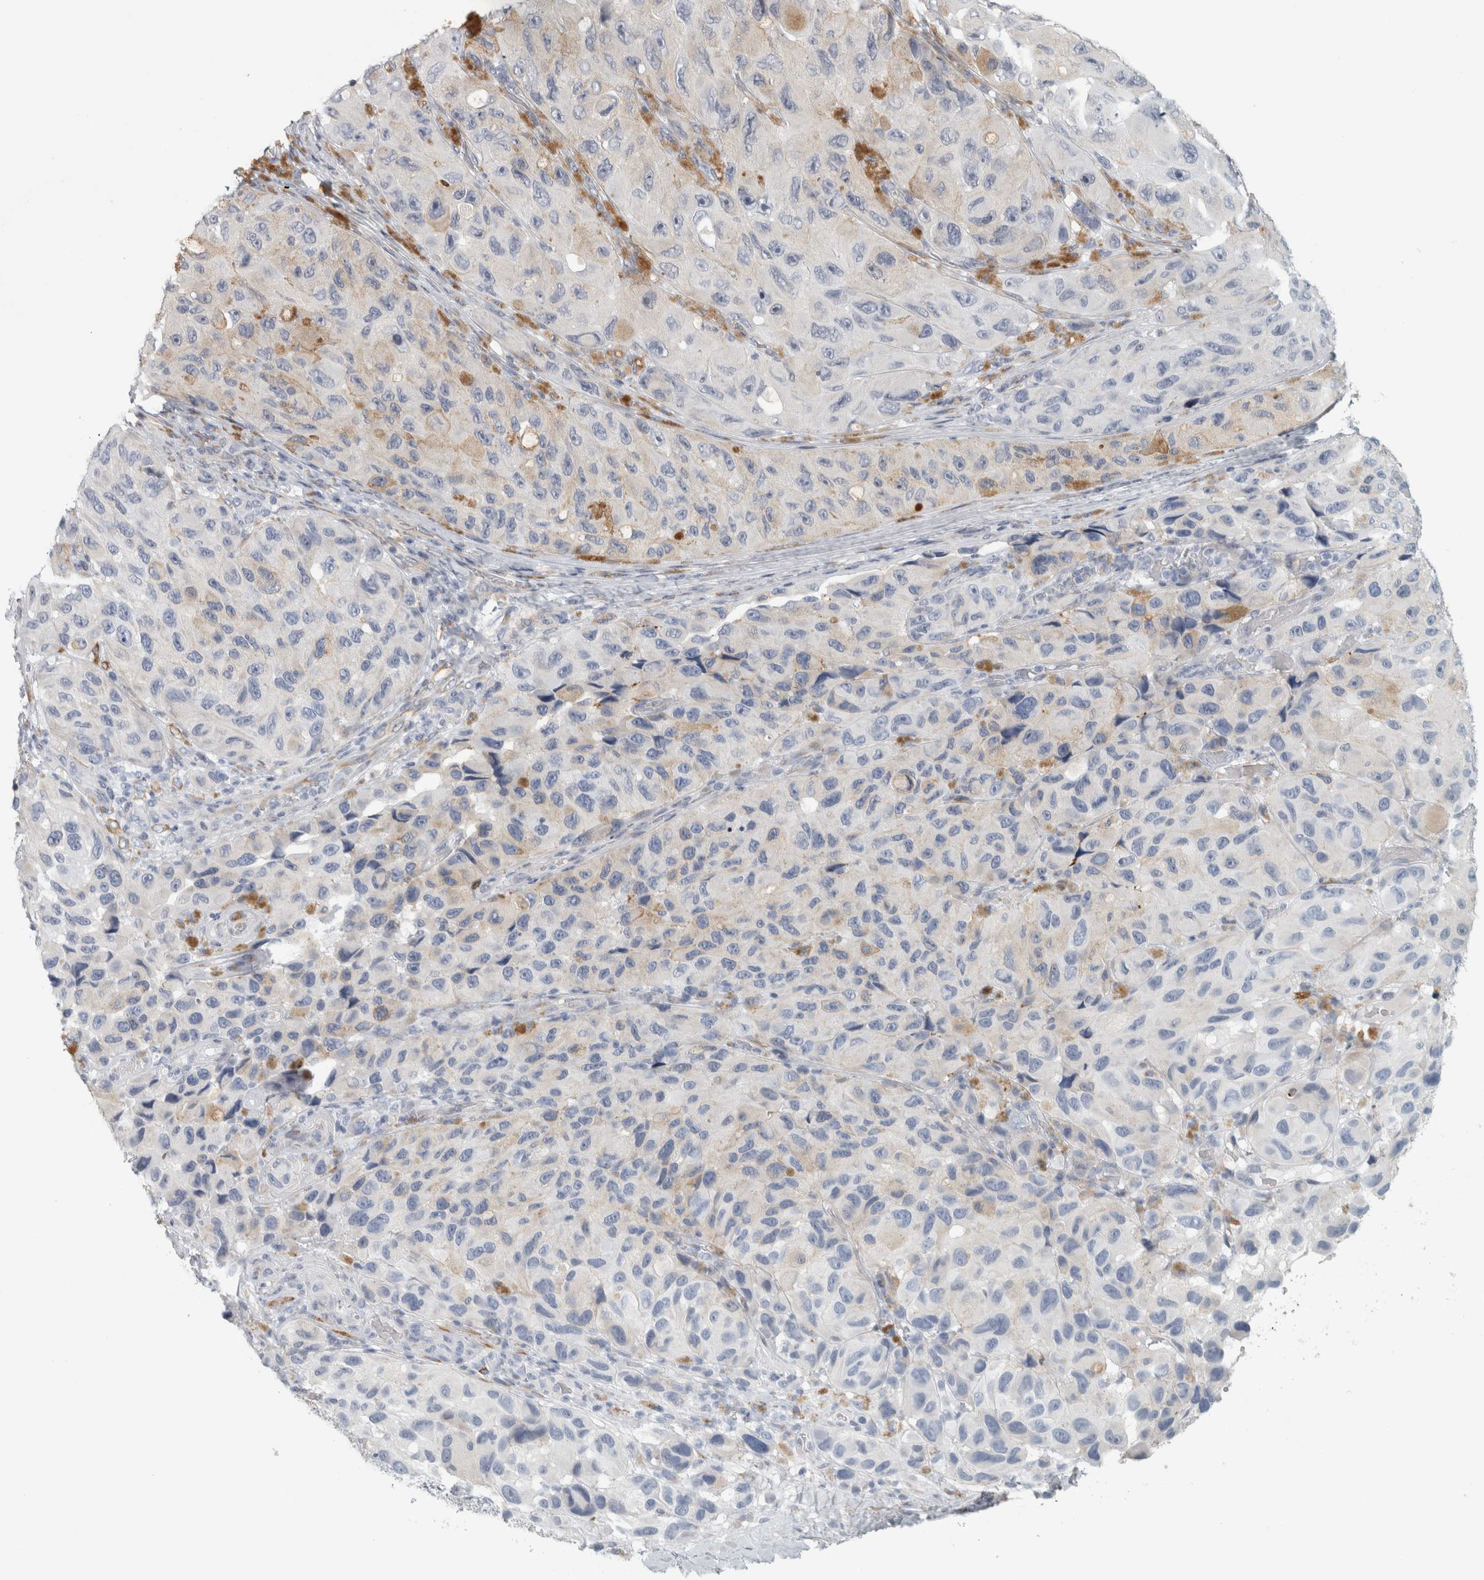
{"staining": {"intensity": "negative", "quantity": "none", "location": "none"}, "tissue": "melanoma", "cell_type": "Tumor cells", "image_type": "cancer", "snomed": [{"axis": "morphology", "description": "Malignant melanoma, NOS"}, {"axis": "topography", "description": "Skin"}], "caption": "The image demonstrates no staining of tumor cells in melanoma.", "gene": "B3GNT3", "patient": {"sex": "female", "age": 73}}